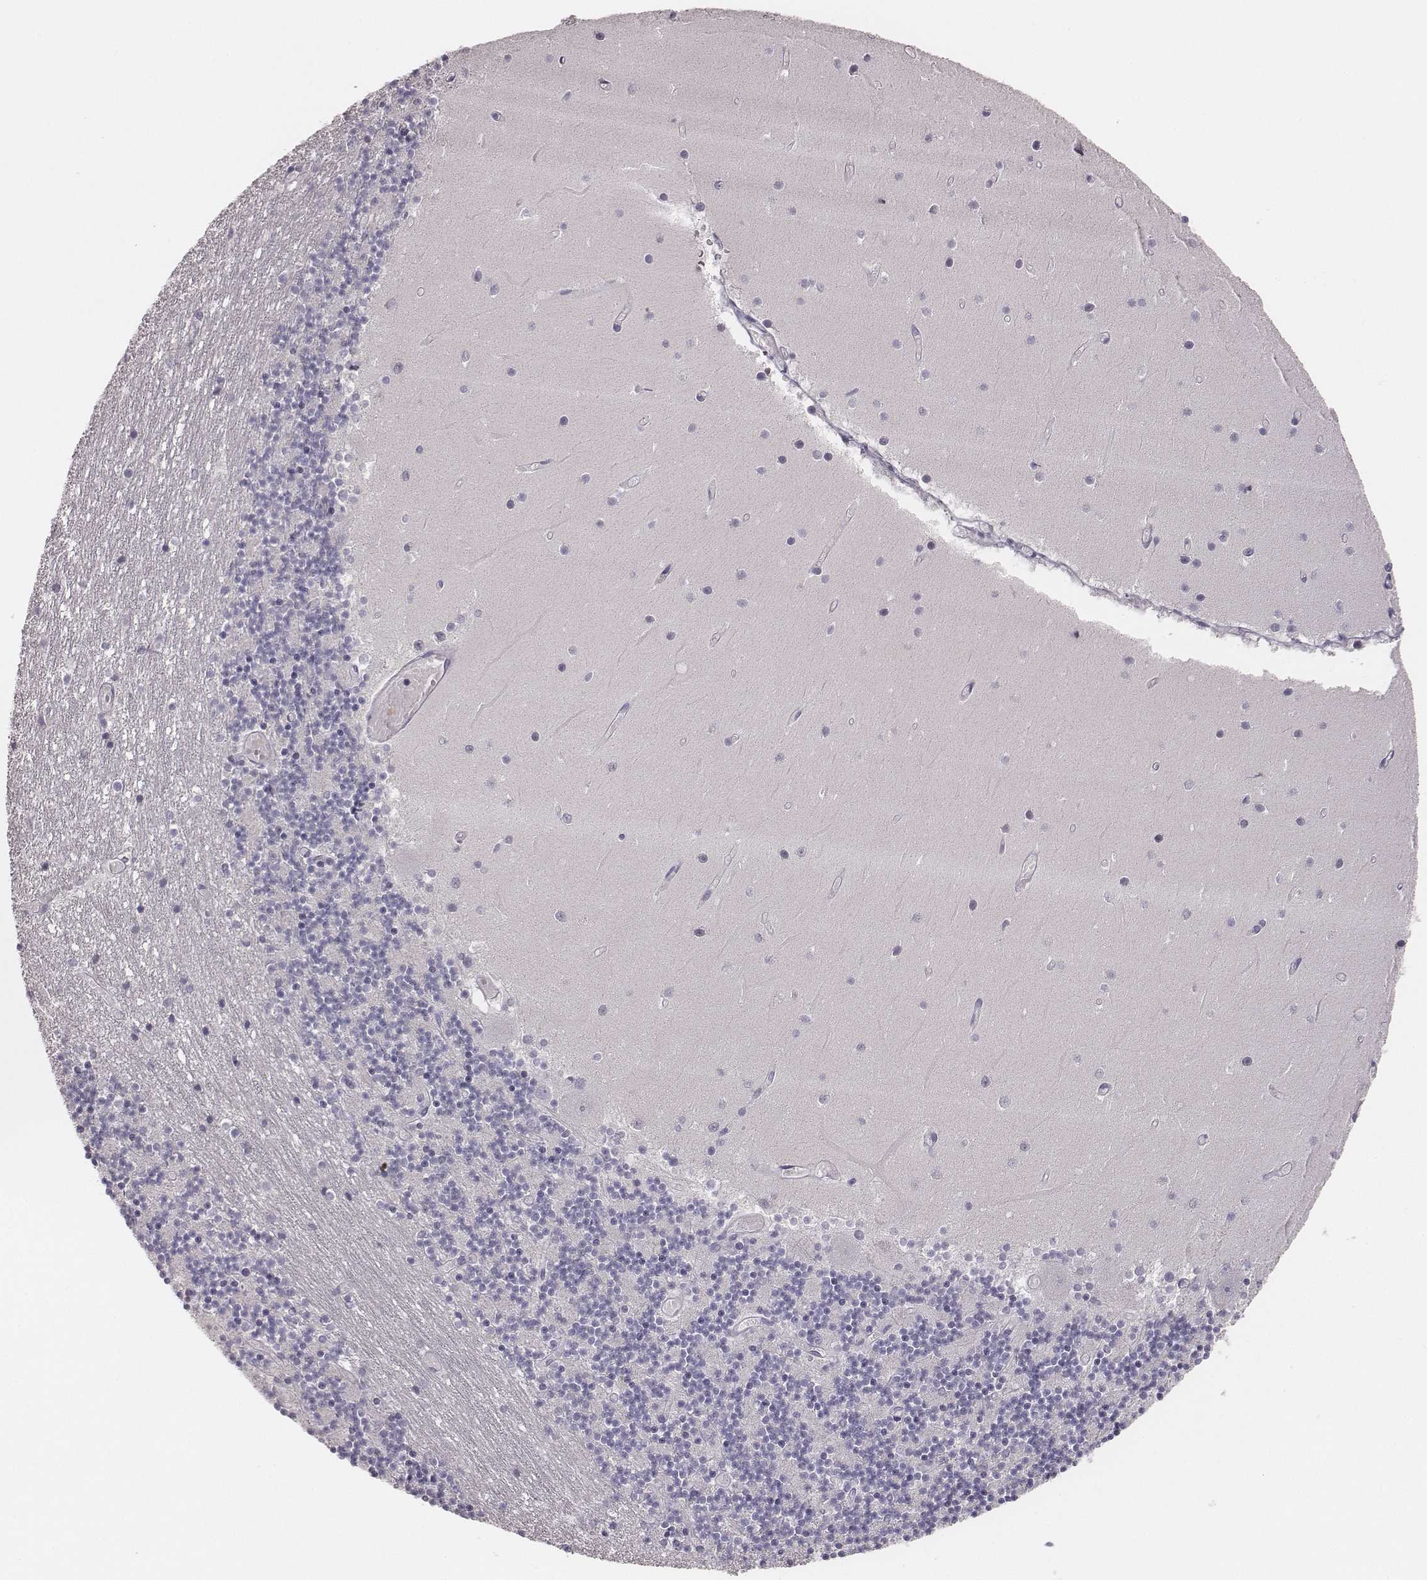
{"staining": {"intensity": "negative", "quantity": "none", "location": "none"}, "tissue": "cerebellum", "cell_type": "Cells in granular layer", "image_type": "normal", "snomed": [{"axis": "morphology", "description": "Normal tissue, NOS"}, {"axis": "topography", "description": "Cerebellum"}], "caption": "Immunohistochemistry micrograph of benign cerebellum: human cerebellum stained with DAB exhibits no significant protein positivity in cells in granular layer. Nuclei are stained in blue.", "gene": "MYH6", "patient": {"sex": "female", "age": 28}}